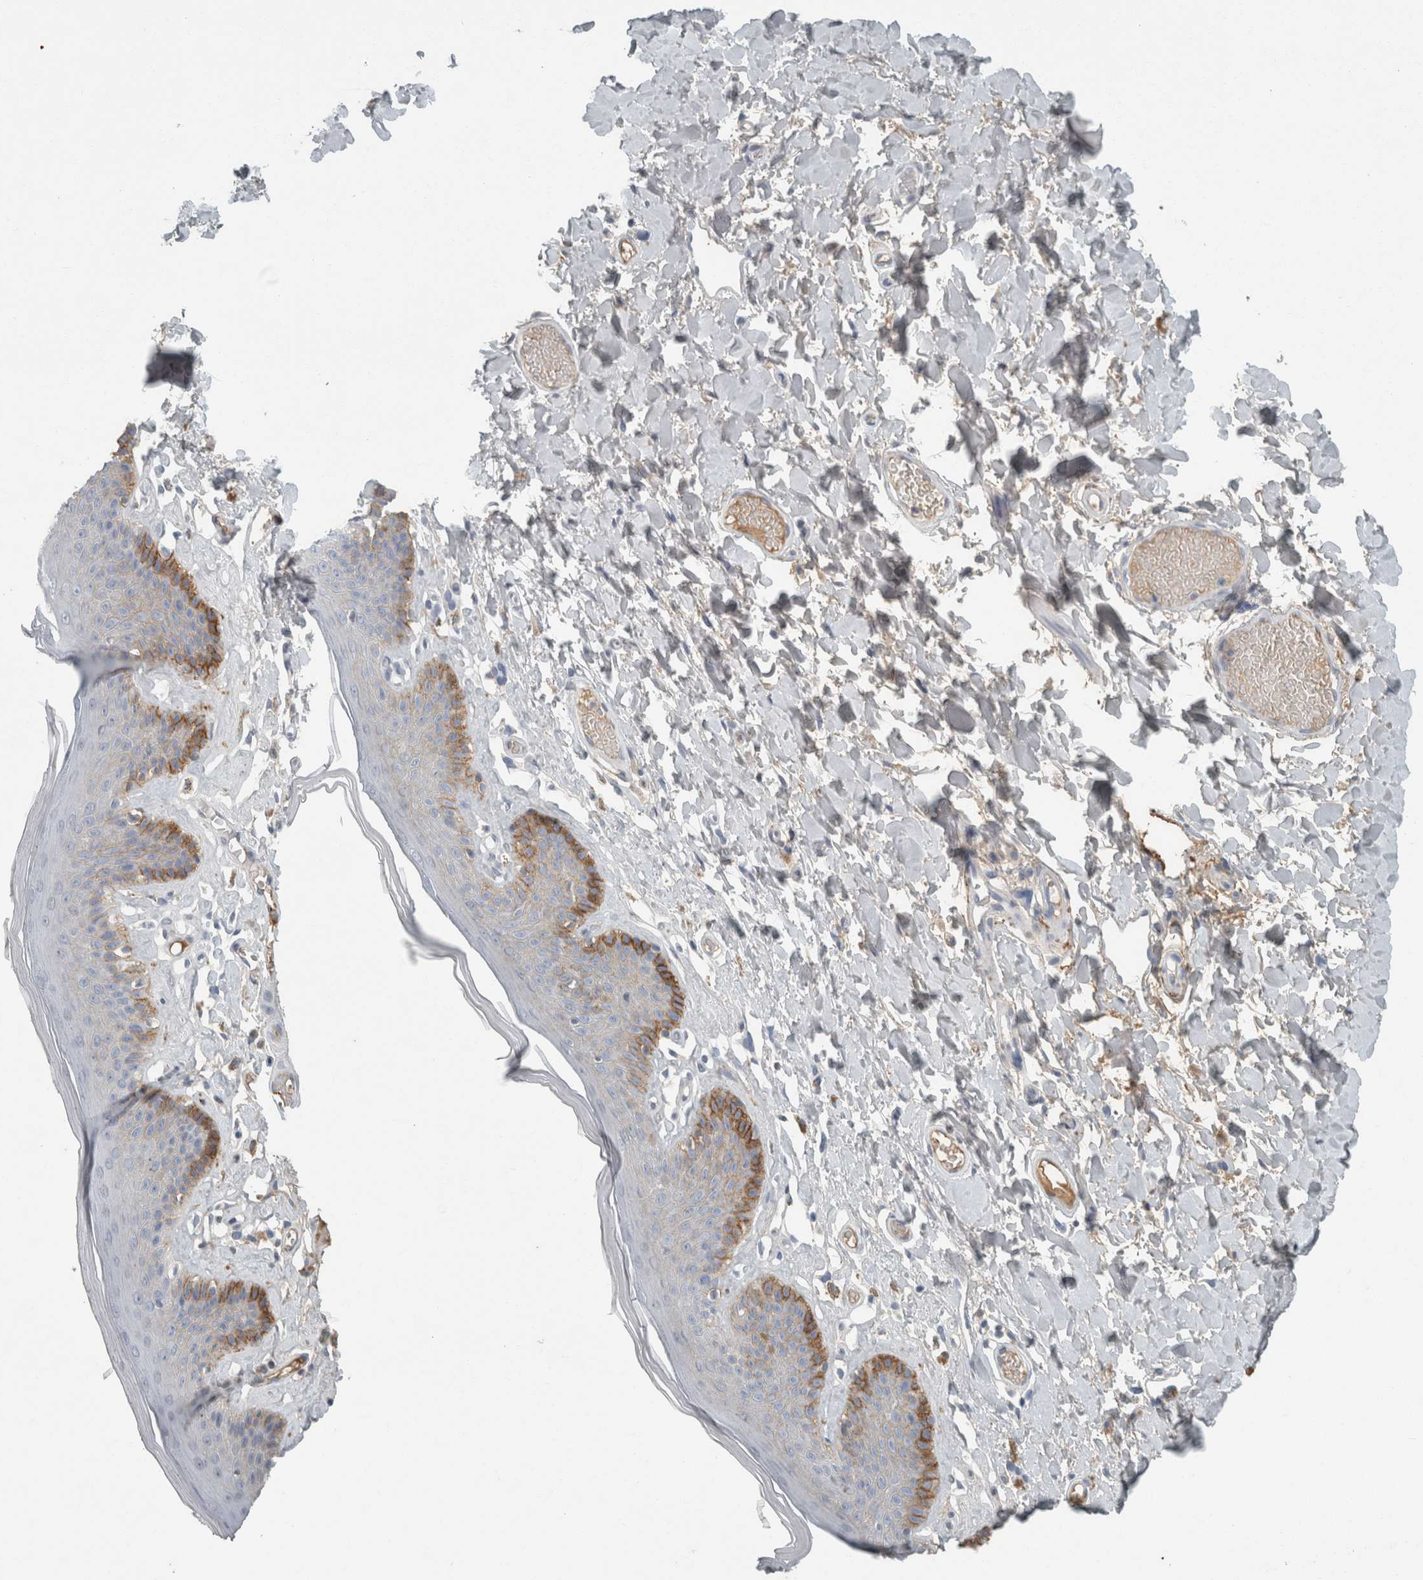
{"staining": {"intensity": "moderate", "quantity": "<25%", "location": "cytoplasmic/membranous"}, "tissue": "skin", "cell_type": "Epidermal cells", "image_type": "normal", "snomed": [{"axis": "morphology", "description": "Normal tissue, NOS"}, {"axis": "topography", "description": "Vulva"}], "caption": "The histopathology image exhibits immunohistochemical staining of normal skin. There is moderate cytoplasmic/membranous staining is appreciated in approximately <25% of epidermal cells.", "gene": "CHL1", "patient": {"sex": "female", "age": 73}}